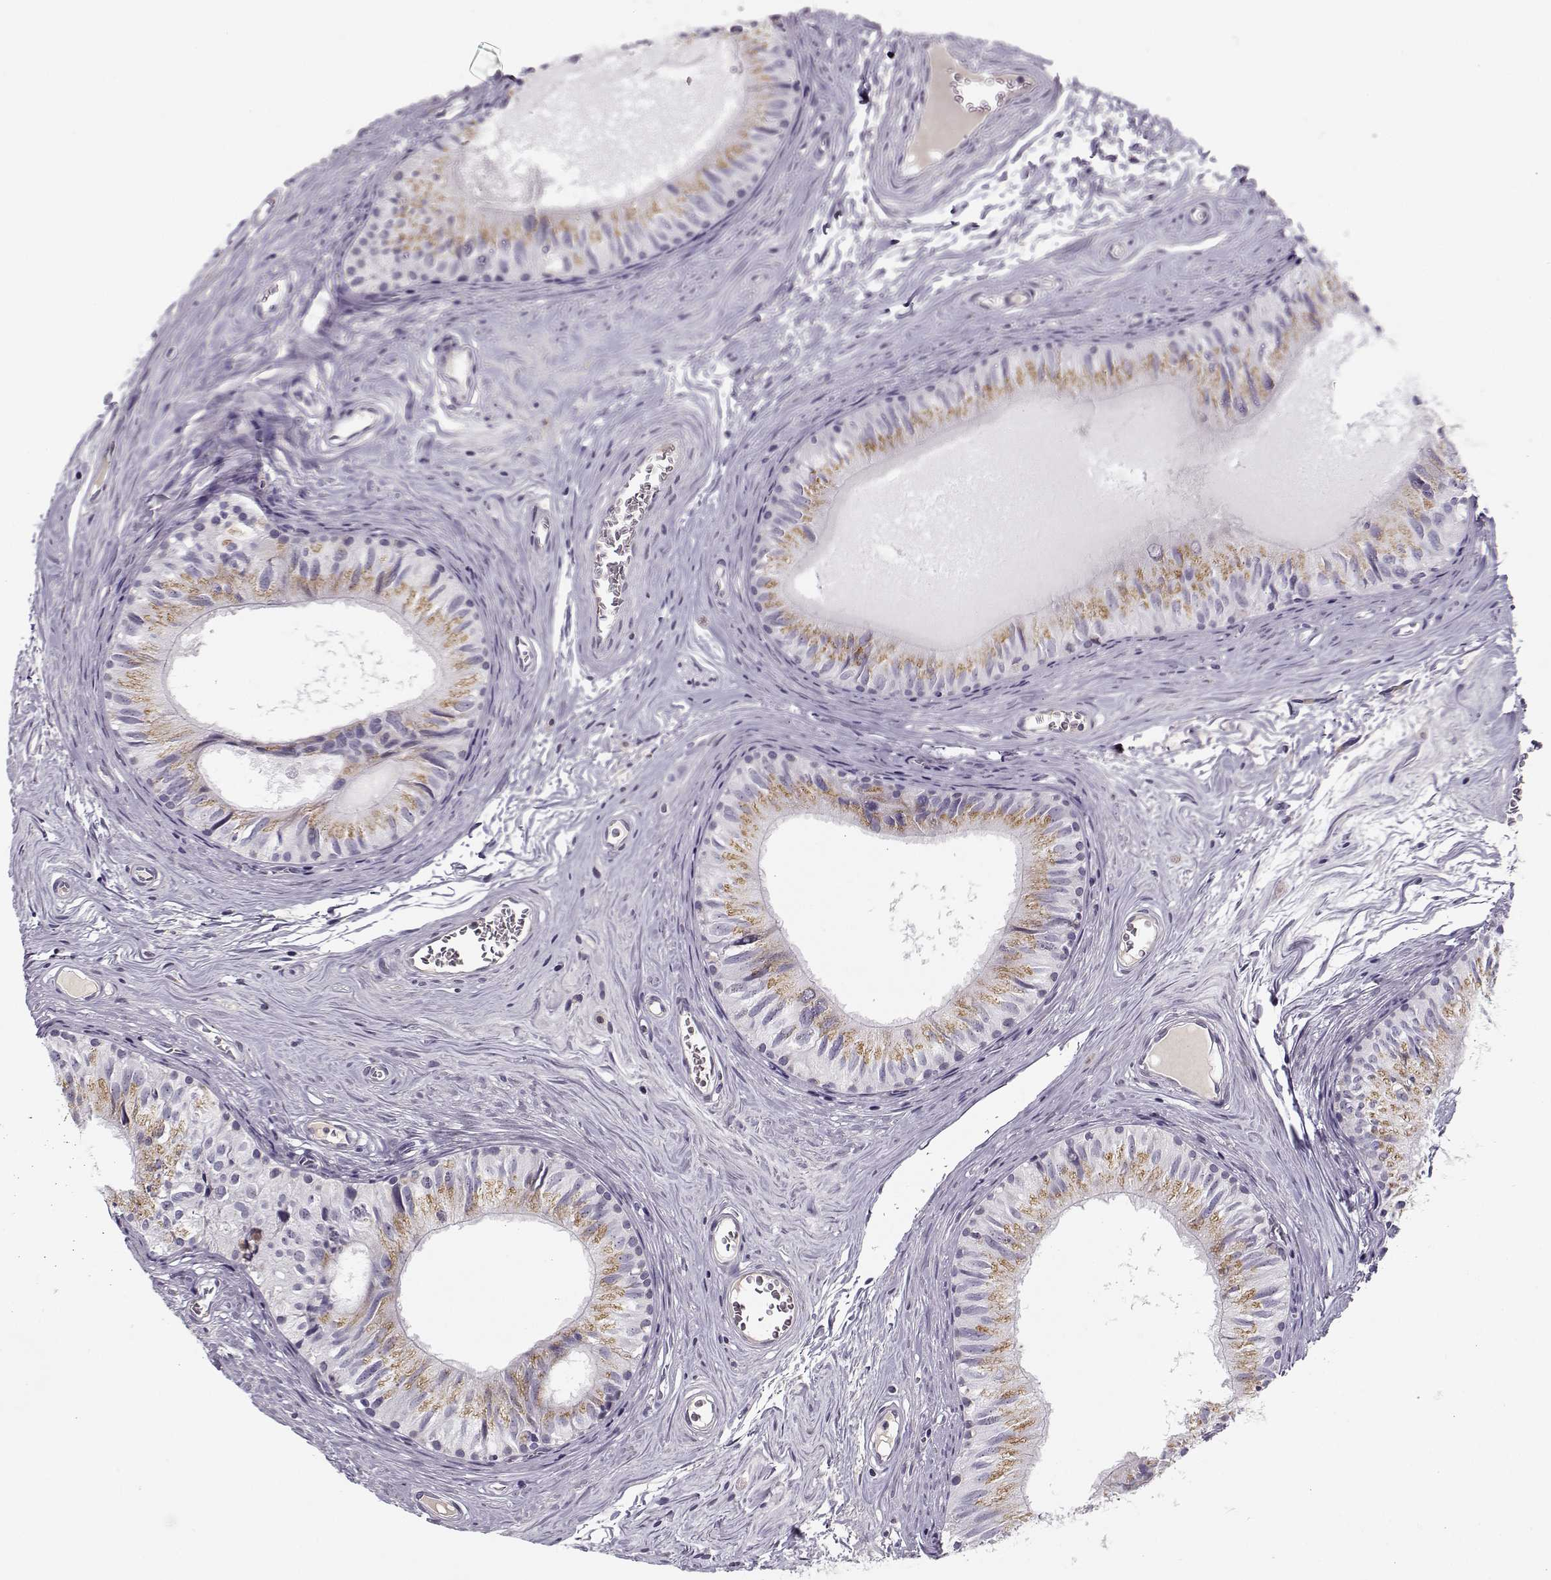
{"staining": {"intensity": "moderate", "quantity": ">75%", "location": "cytoplasmic/membranous"}, "tissue": "epididymis", "cell_type": "Glandular cells", "image_type": "normal", "snomed": [{"axis": "morphology", "description": "Normal tissue, NOS"}, {"axis": "topography", "description": "Epididymis"}], "caption": "The immunohistochemical stain shows moderate cytoplasmic/membranous positivity in glandular cells of benign epididymis. The staining was performed using DAB to visualize the protein expression in brown, while the nuclei were stained in blue with hematoxylin (Magnification: 20x).", "gene": "SLC4A5", "patient": {"sex": "male", "age": 52}}